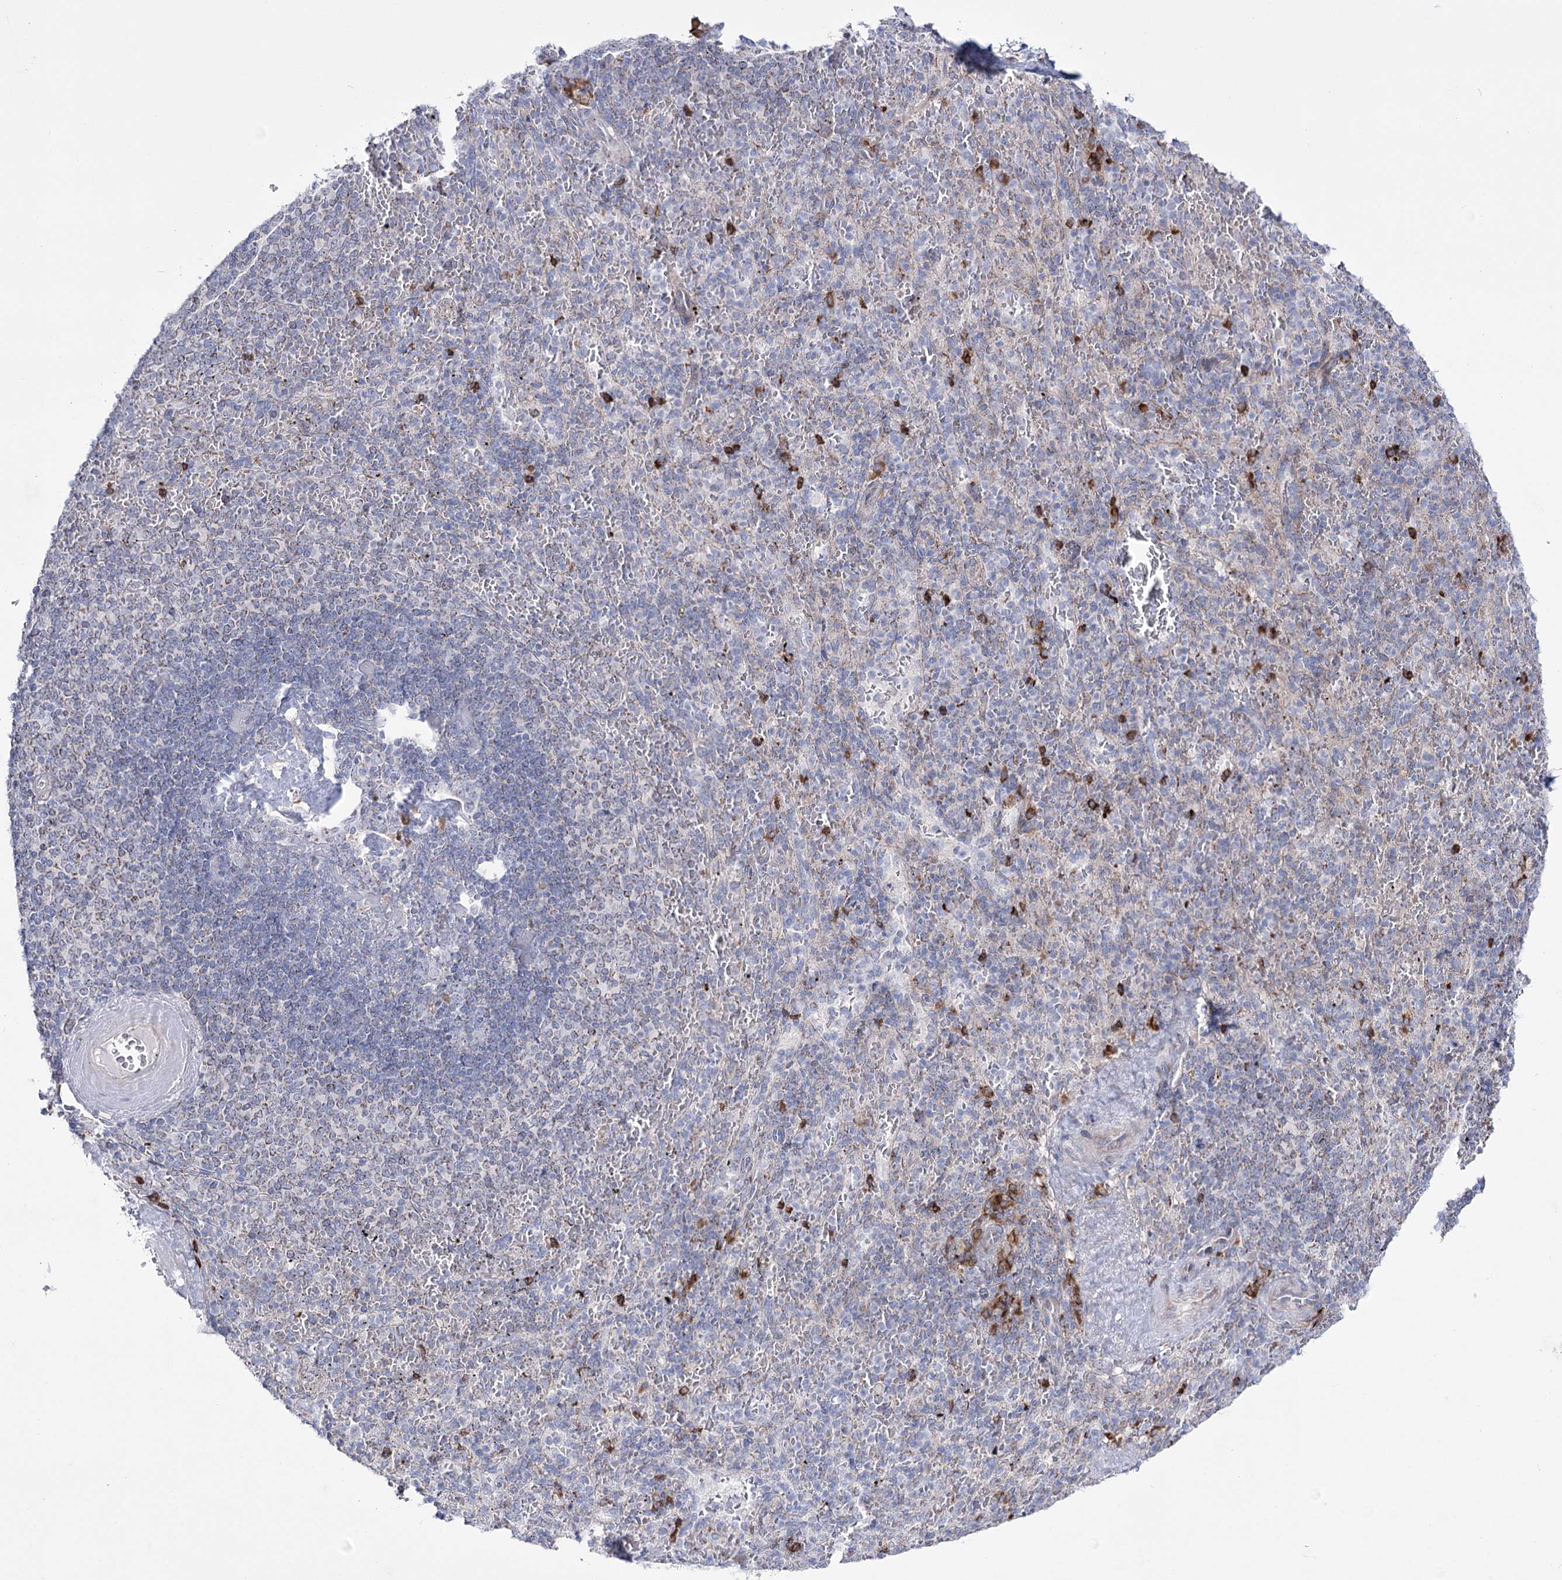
{"staining": {"intensity": "strong", "quantity": "<25%", "location": "cytoplasmic/membranous"}, "tissue": "spleen", "cell_type": "Cells in red pulp", "image_type": "normal", "snomed": [{"axis": "morphology", "description": "Normal tissue, NOS"}, {"axis": "topography", "description": "Spleen"}], "caption": "IHC image of unremarkable spleen stained for a protein (brown), which shows medium levels of strong cytoplasmic/membranous expression in approximately <25% of cells in red pulp.", "gene": "METTL5", "patient": {"sex": "male", "age": 82}}